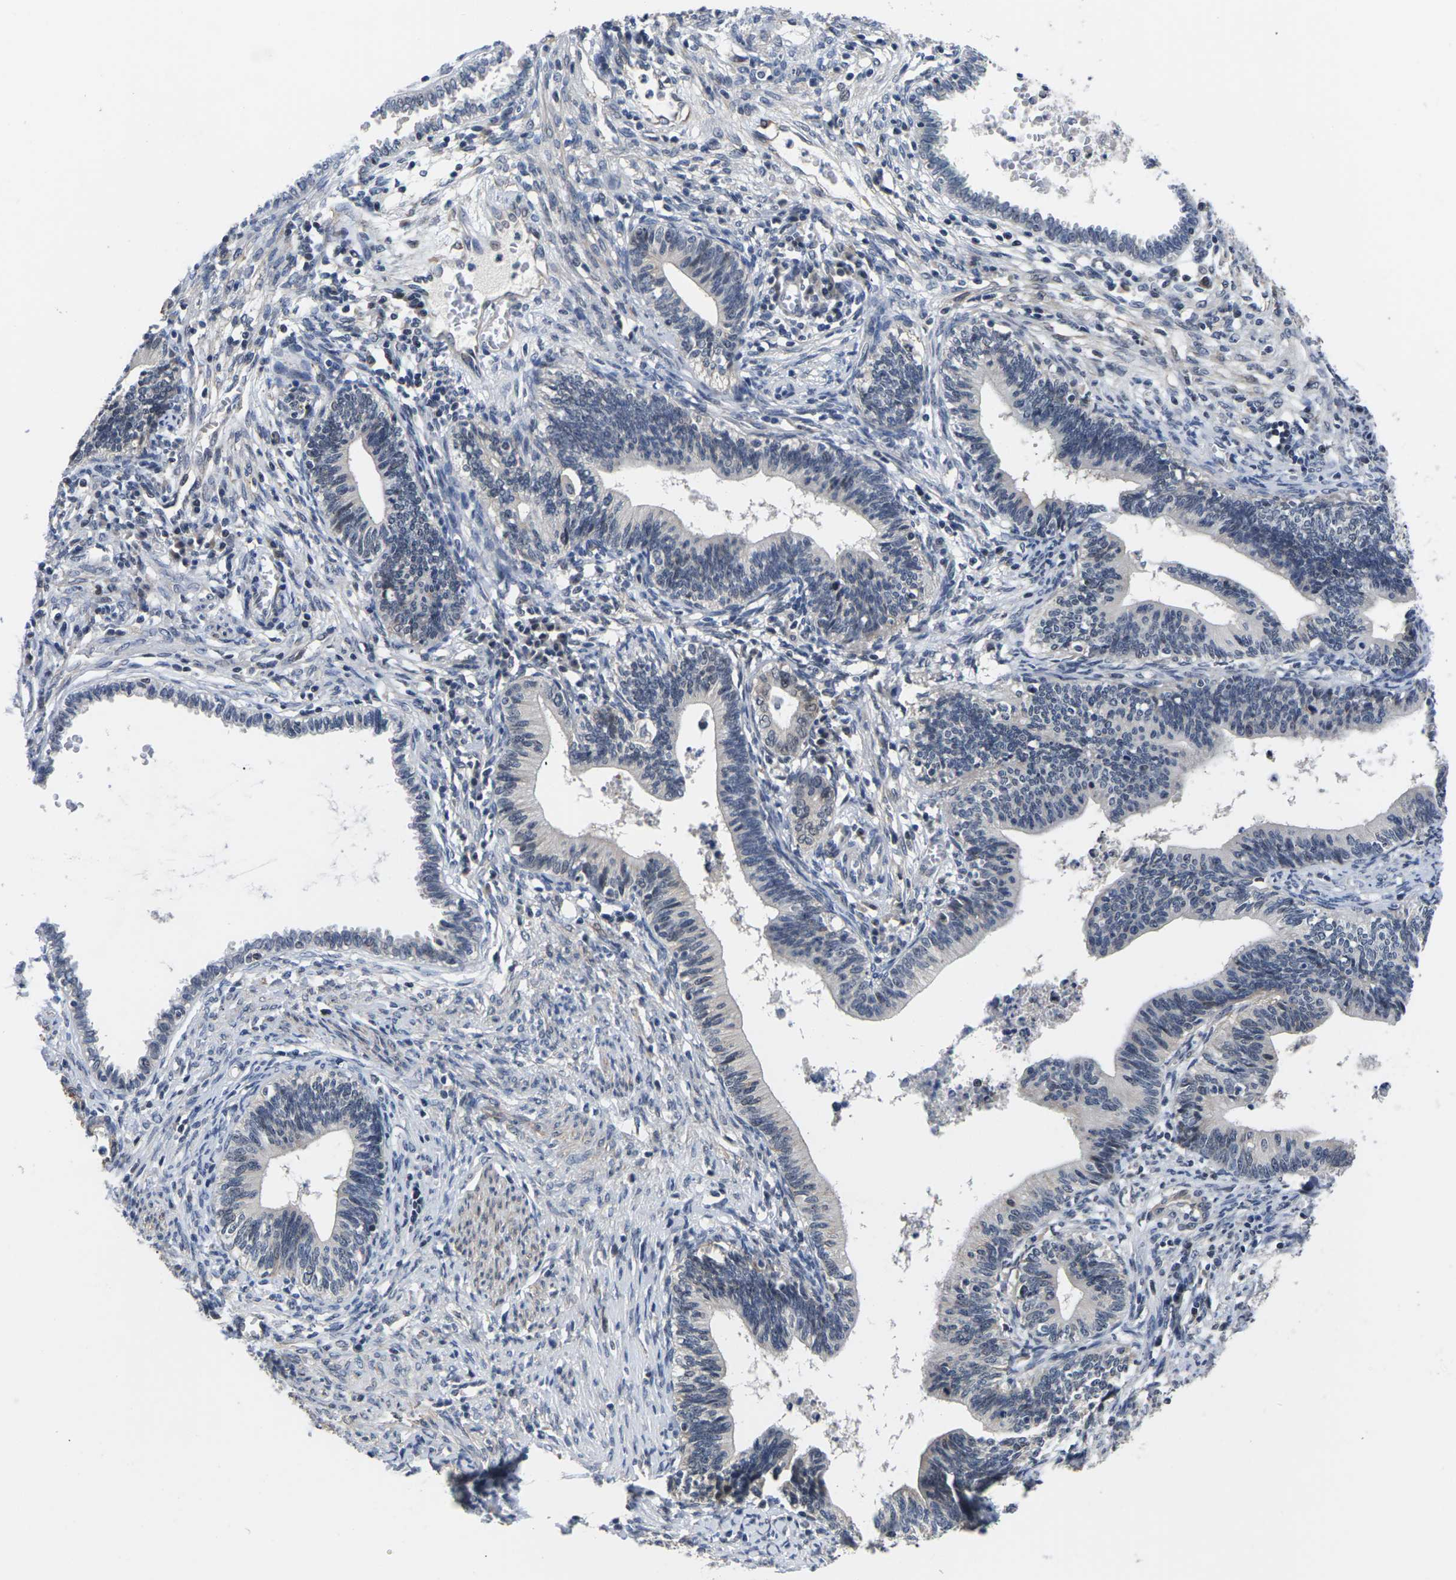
{"staining": {"intensity": "negative", "quantity": "none", "location": "none"}, "tissue": "cervical cancer", "cell_type": "Tumor cells", "image_type": "cancer", "snomed": [{"axis": "morphology", "description": "Adenocarcinoma, NOS"}, {"axis": "topography", "description": "Cervix"}], "caption": "Cervical adenocarcinoma was stained to show a protein in brown. There is no significant expression in tumor cells. The staining is performed using DAB brown chromogen with nuclei counter-stained in using hematoxylin.", "gene": "ST6GAL2", "patient": {"sex": "female", "age": 44}}